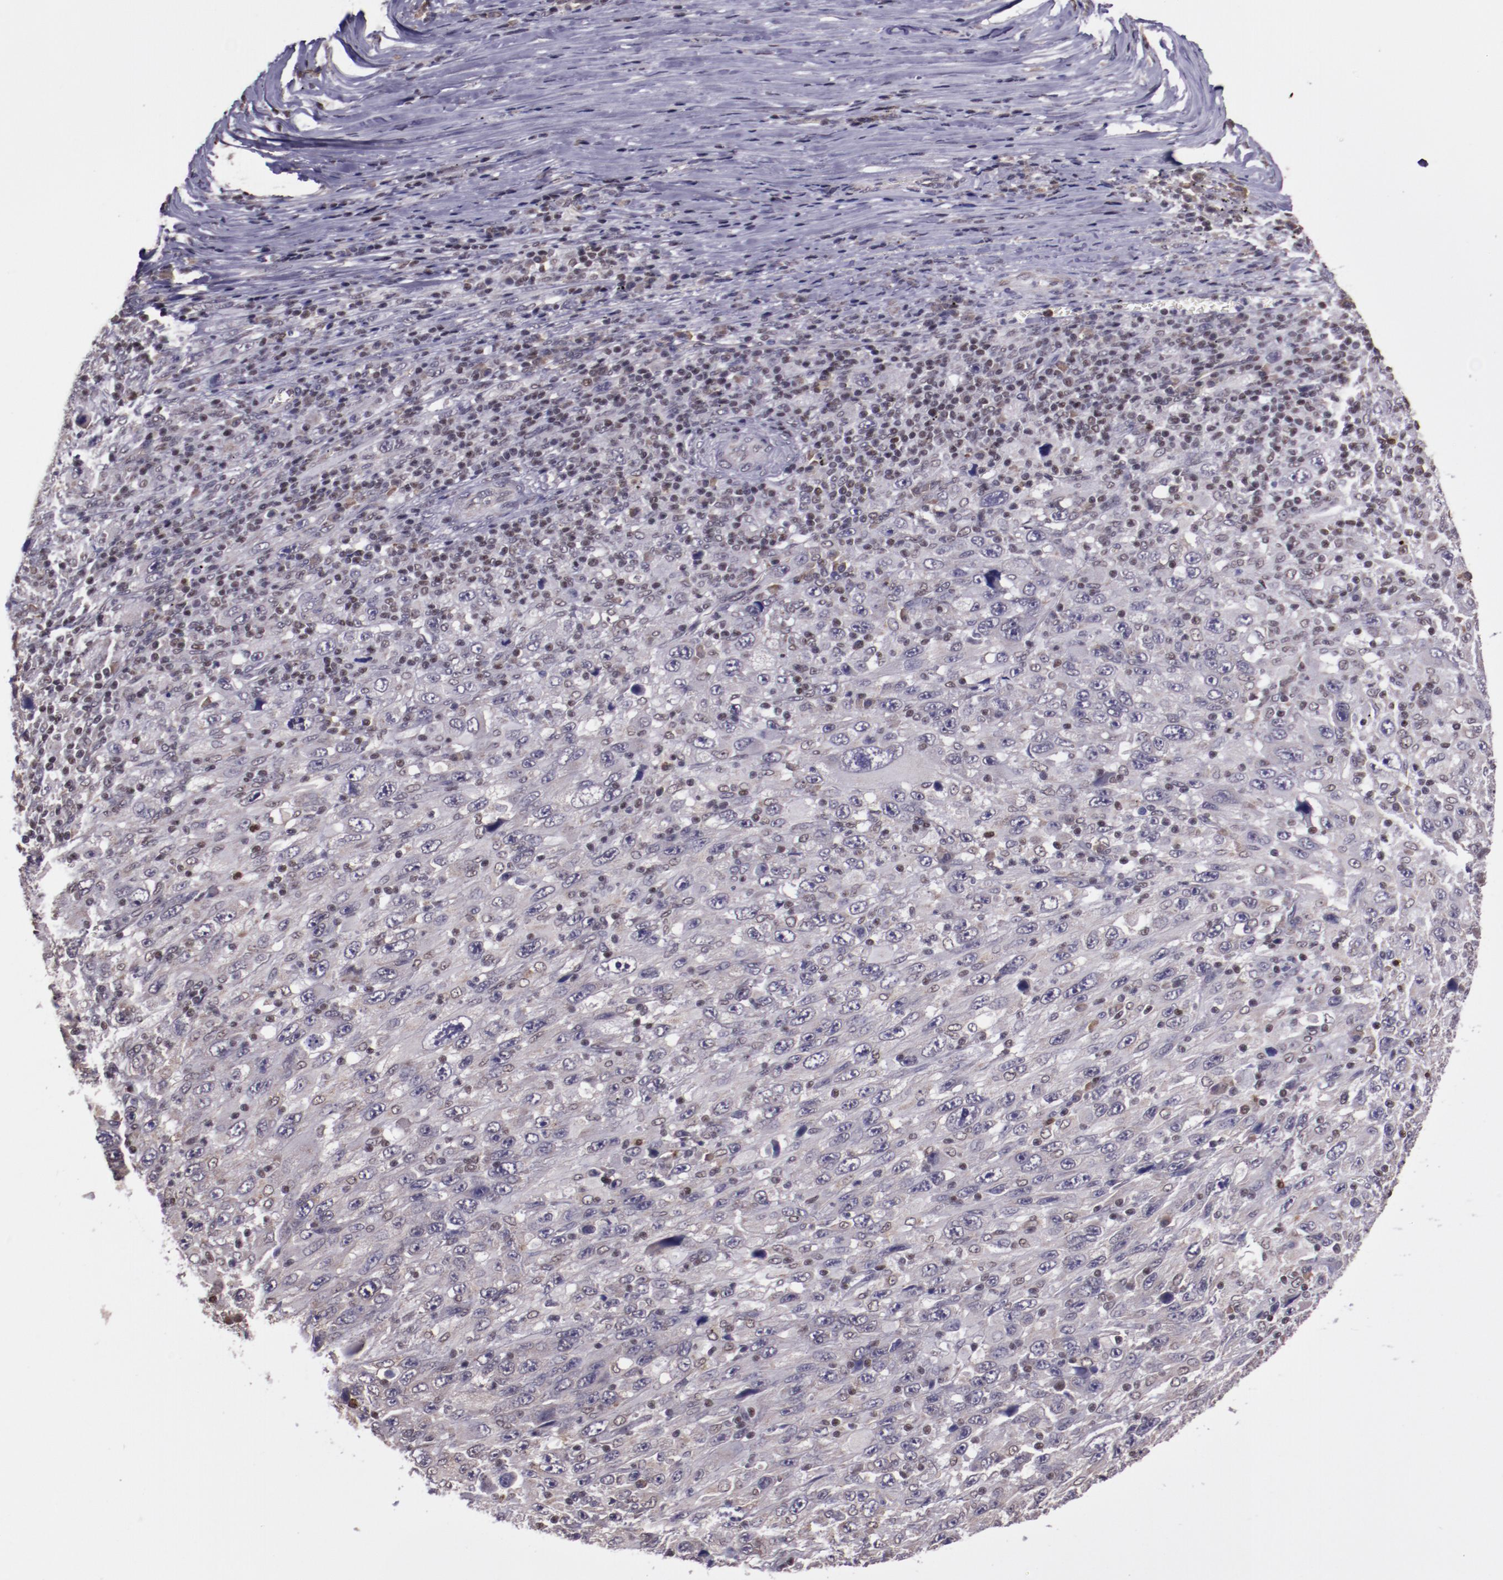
{"staining": {"intensity": "weak", "quantity": "<25%", "location": "cytoplasmic/membranous"}, "tissue": "melanoma", "cell_type": "Tumor cells", "image_type": "cancer", "snomed": [{"axis": "morphology", "description": "Malignant melanoma, Metastatic site"}, {"axis": "topography", "description": "Skin"}], "caption": "The immunohistochemistry (IHC) micrograph has no significant staining in tumor cells of melanoma tissue.", "gene": "ELF1", "patient": {"sex": "female", "age": 56}}